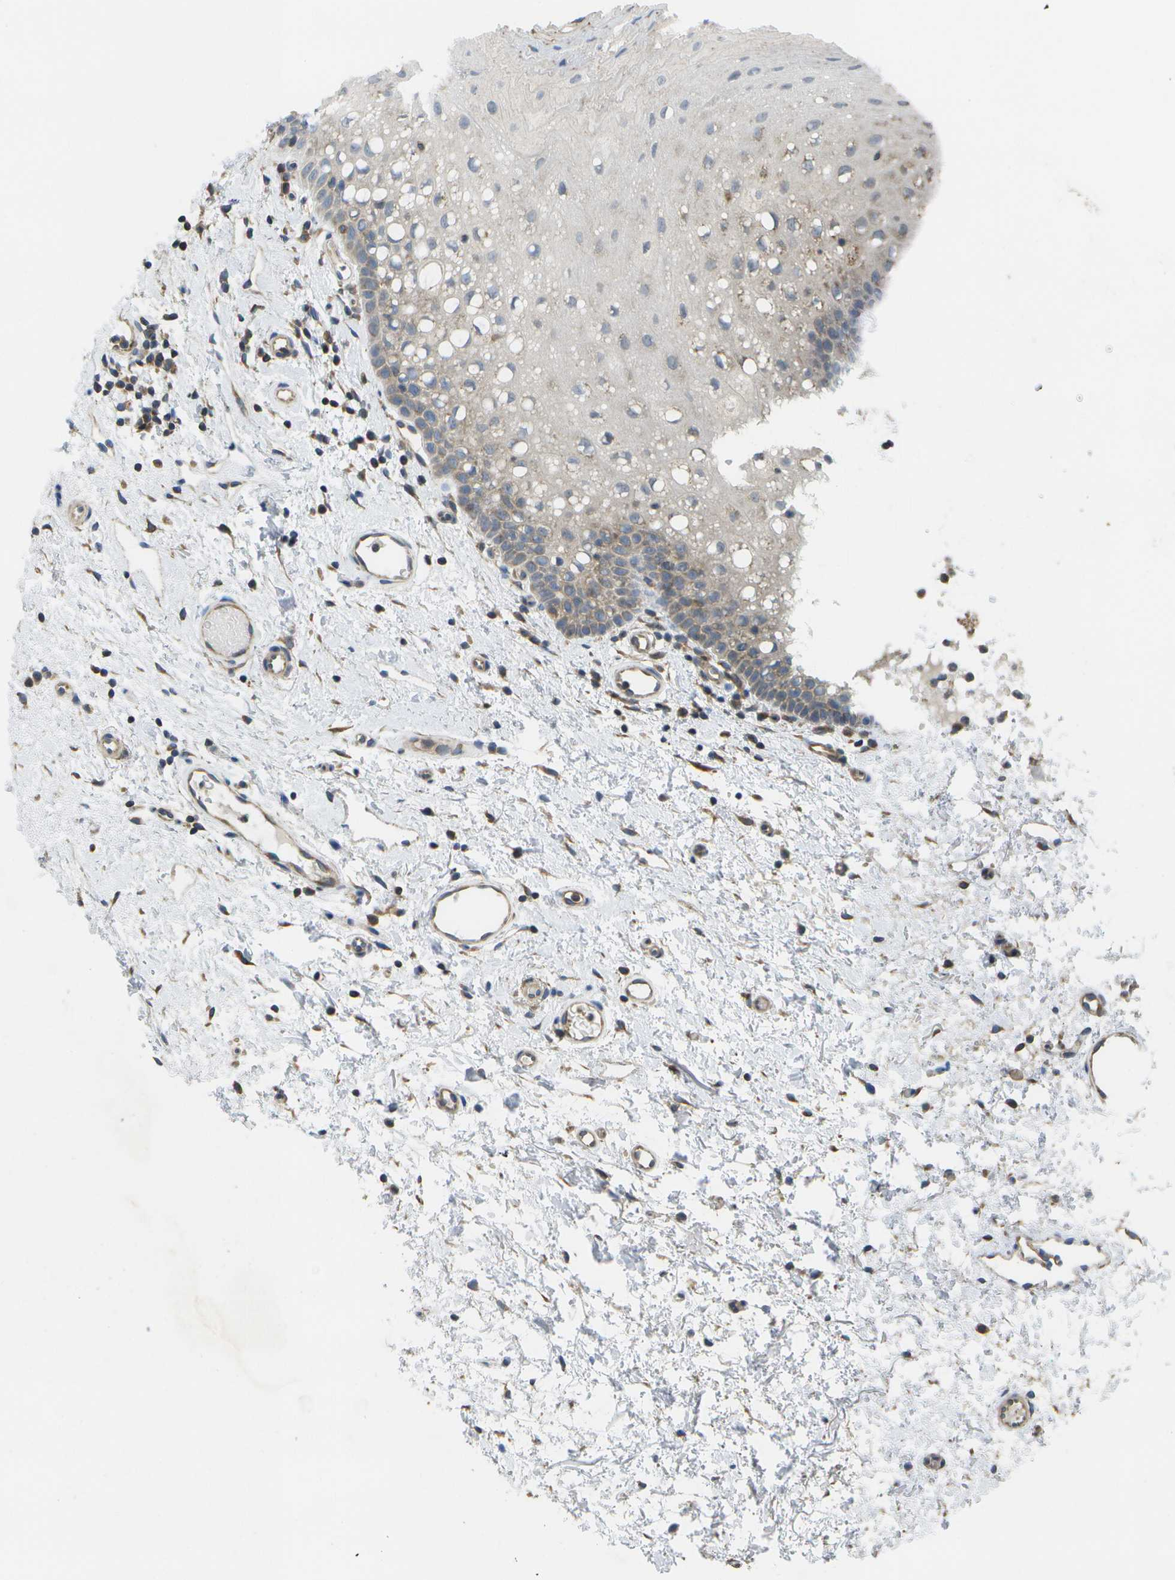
{"staining": {"intensity": "moderate", "quantity": "<25%", "location": "cytoplasmic/membranous"}, "tissue": "oral mucosa", "cell_type": "Squamous epithelial cells", "image_type": "normal", "snomed": [{"axis": "morphology", "description": "Normal tissue, NOS"}, {"axis": "morphology", "description": "Squamous cell carcinoma, NOS"}, {"axis": "topography", "description": "Oral tissue"}, {"axis": "topography", "description": "Salivary gland"}, {"axis": "topography", "description": "Head-Neck"}], "caption": "A photomicrograph showing moderate cytoplasmic/membranous staining in about <25% of squamous epithelial cells in unremarkable oral mucosa, as visualized by brown immunohistochemical staining.", "gene": "DPM3", "patient": {"sex": "female", "age": 62}}